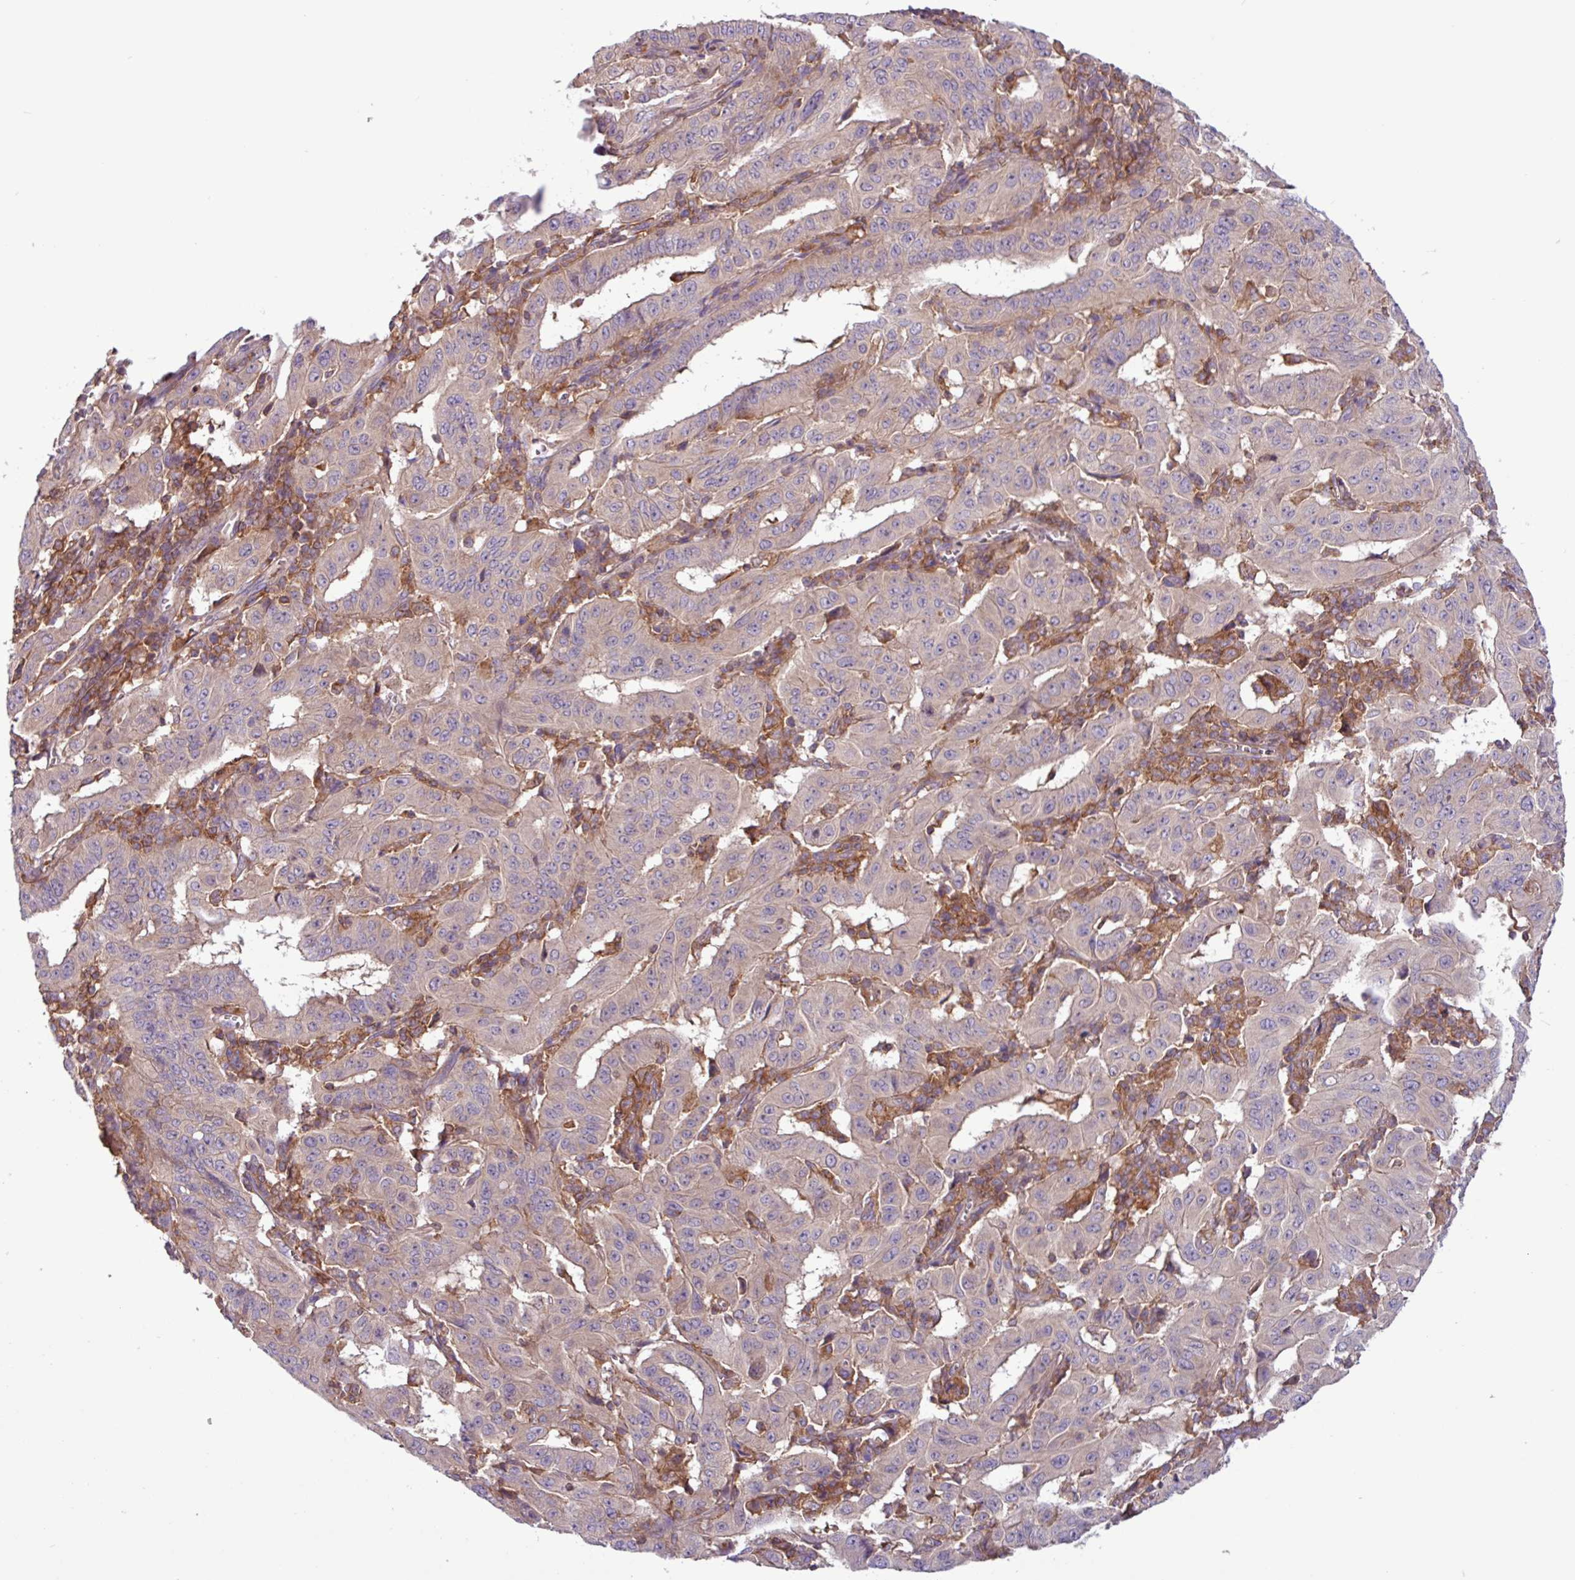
{"staining": {"intensity": "weak", "quantity": "<25%", "location": "cytoplasmic/membranous"}, "tissue": "pancreatic cancer", "cell_type": "Tumor cells", "image_type": "cancer", "snomed": [{"axis": "morphology", "description": "Adenocarcinoma, NOS"}, {"axis": "topography", "description": "Pancreas"}], "caption": "This is a photomicrograph of immunohistochemistry (IHC) staining of adenocarcinoma (pancreatic), which shows no expression in tumor cells.", "gene": "ACTR3", "patient": {"sex": "male", "age": 63}}